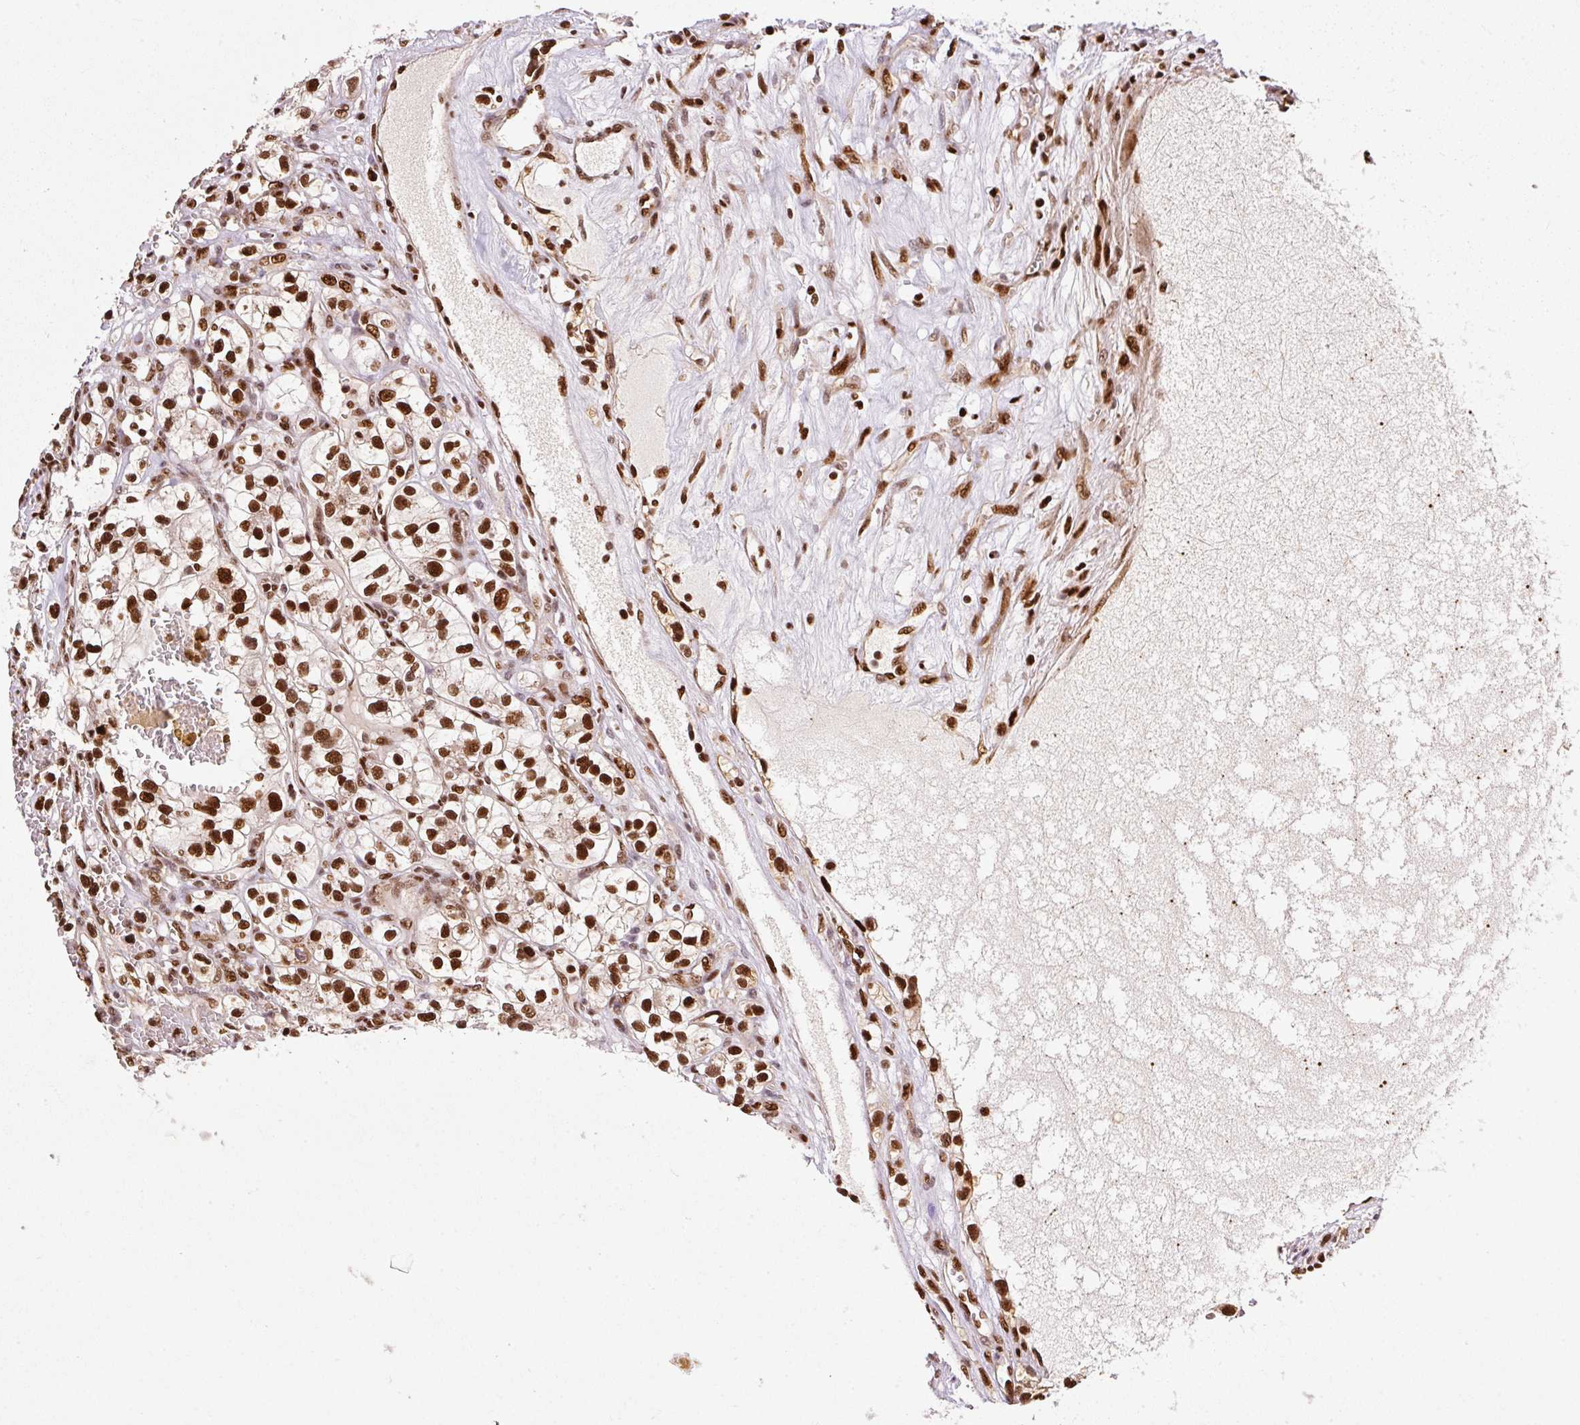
{"staining": {"intensity": "strong", "quantity": ">75%", "location": "nuclear"}, "tissue": "renal cancer", "cell_type": "Tumor cells", "image_type": "cancer", "snomed": [{"axis": "morphology", "description": "Adenocarcinoma, NOS"}, {"axis": "topography", "description": "Kidney"}], "caption": "Approximately >75% of tumor cells in renal cancer reveal strong nuclear protein positivity as visualized by brown immunohistochemical staining.", "gene": "GPR139", "patient": {"sex": "female", "age": 57}}